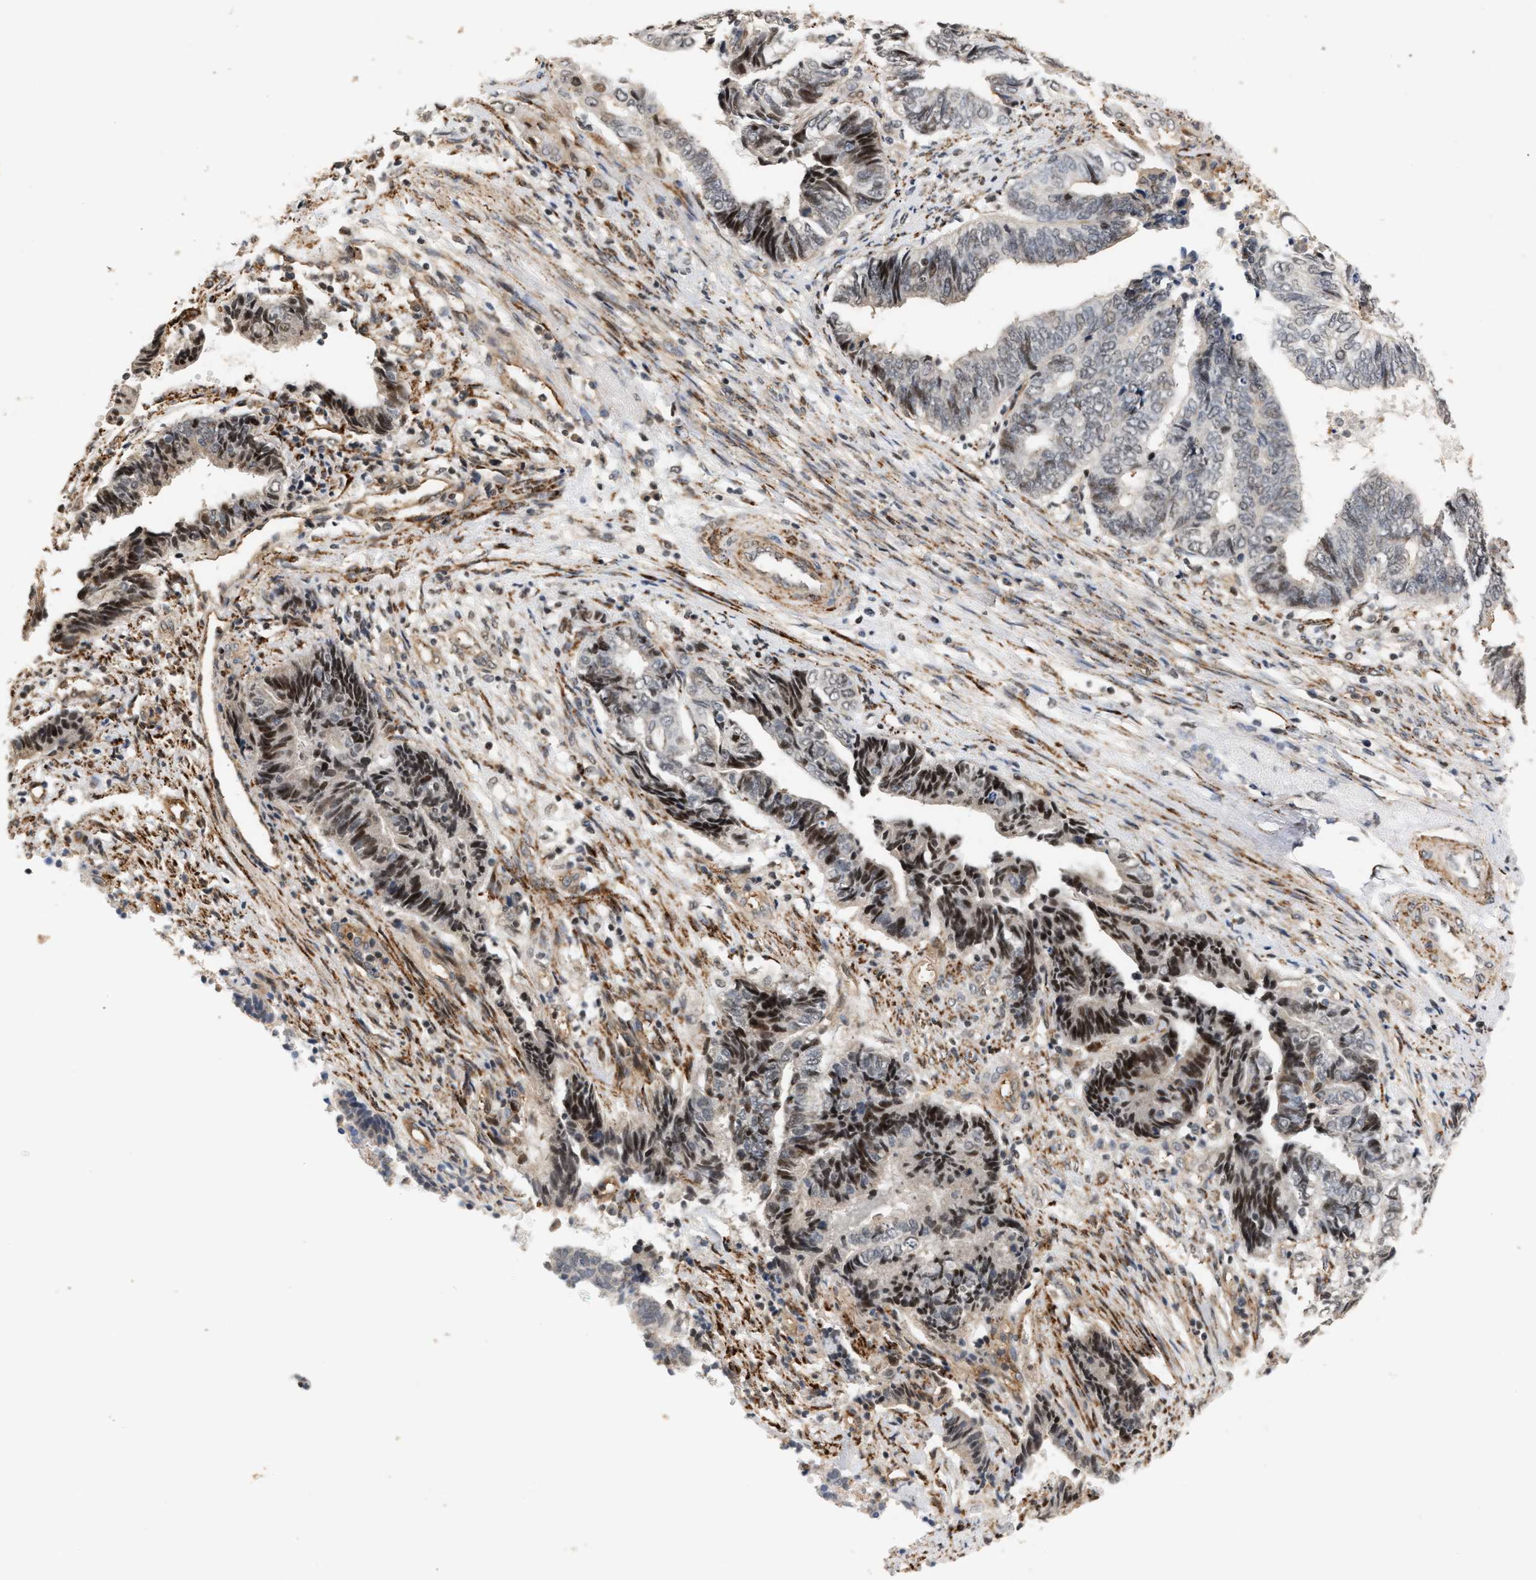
{"staining": {"intensity": "moderate", "quantity": "25%-75%", "location": "nuclear"}, "tissue": "endometrial cancer", "cell_type": "Tumor cells", "image_type": "cancer", "snomed": [{"axis": "morphology", "description": "Adenocarcinoma, NOS"}, {"axis": "topography", "description": "Uterus"}, {"axis": "topography", "description": "Endometrium"}], "caption": "Tumor cells show medium levels of moderate nuclear expression in about 25%-75% of cells in endometrial adenocarcinoma.", "gene": "PLXND1", "patient": {"sex": "female", "age": 70}}